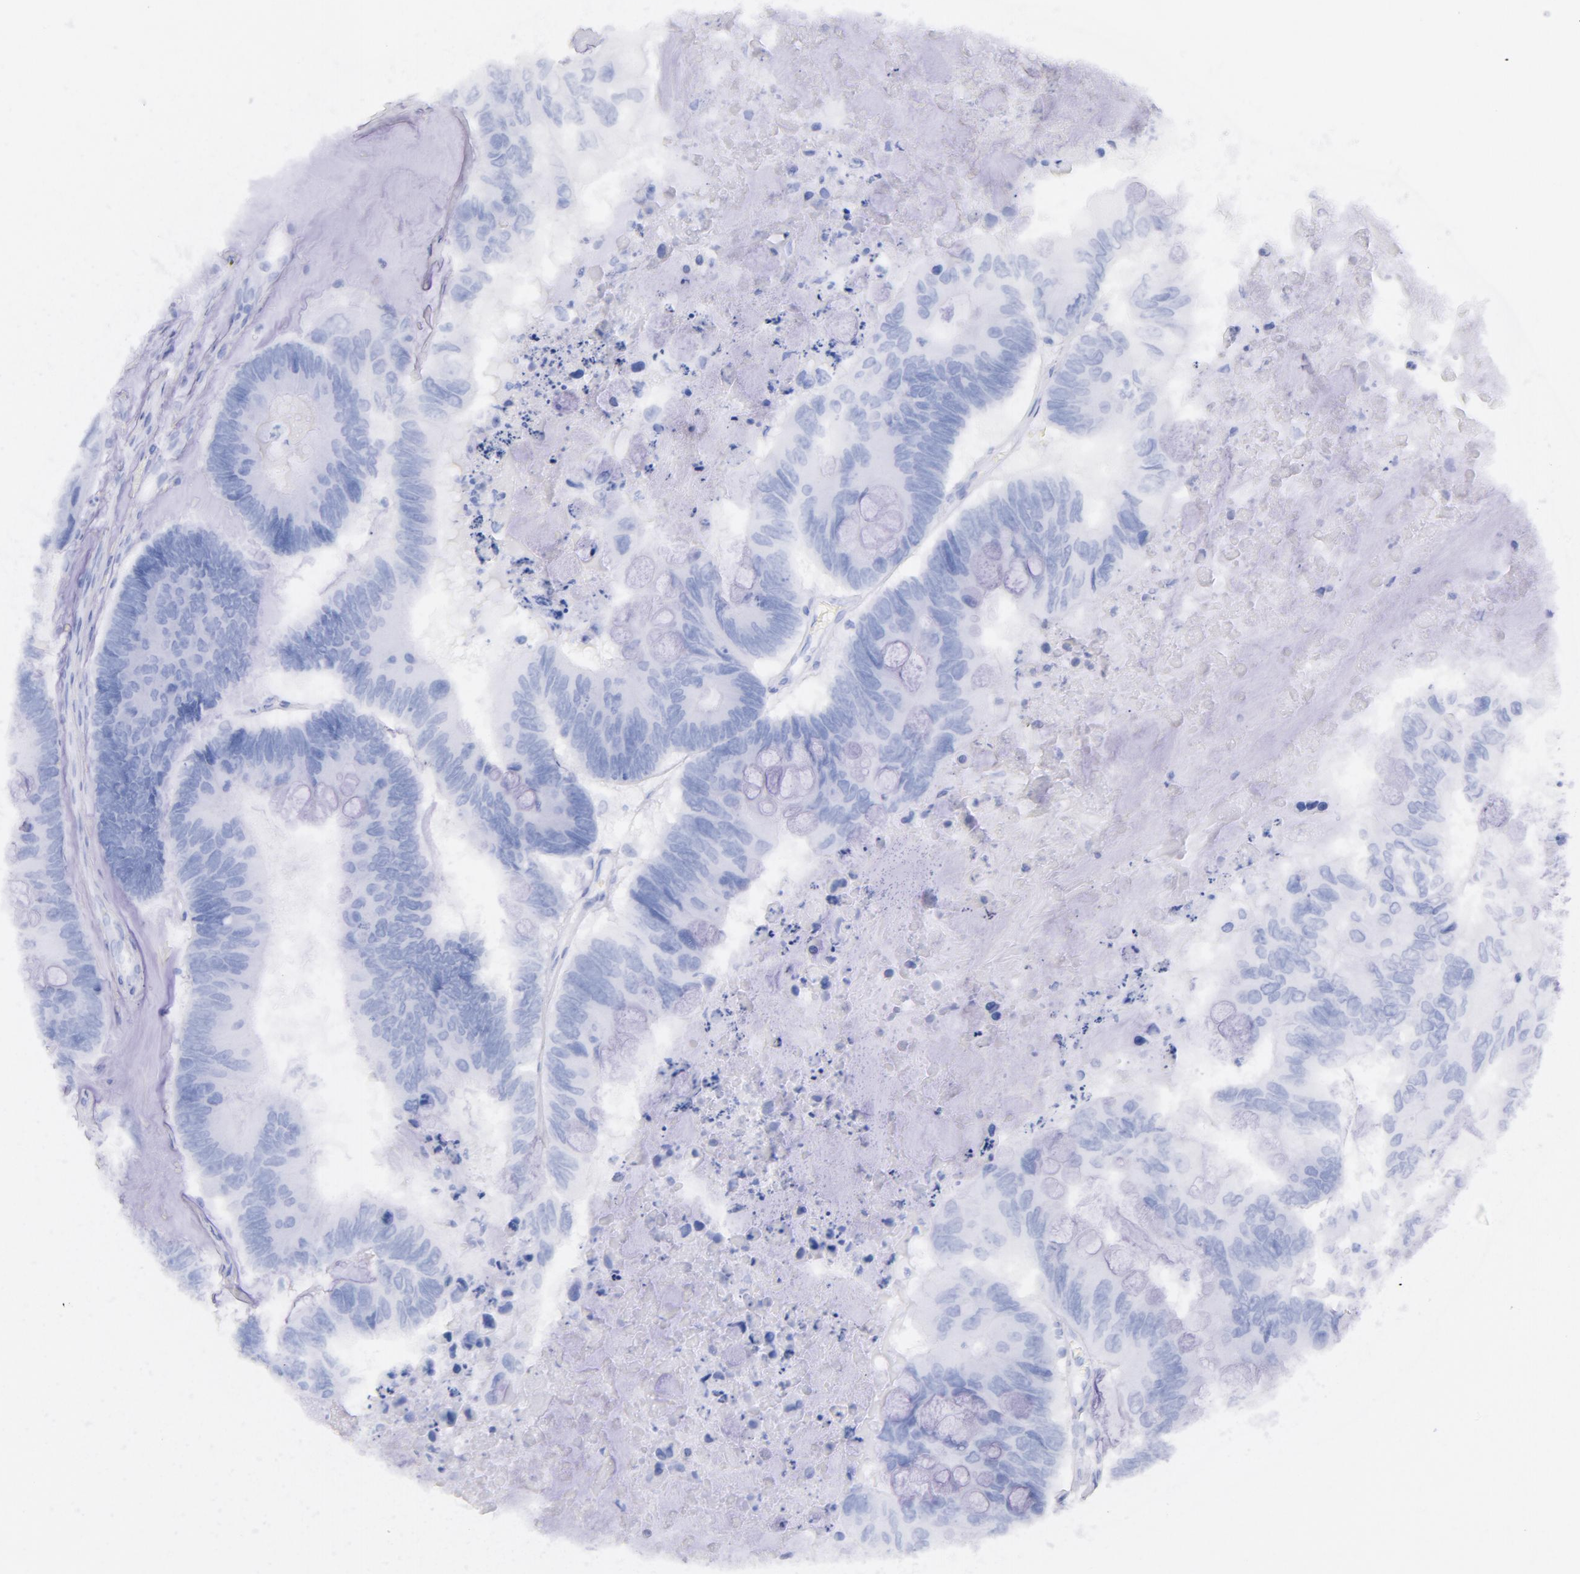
{"staining": {"intensity": "negative", "quantity": "none", "location": "none"}, "tissue": "colorectal cancer", "cell_type": "Tumor cells", "image_type": "cancer", "snomed": [{"axis": "morphology", "description": "Adenocarcinoma, NOS"}, {"axis": "topography", "description": "Colon"}], "caption": "This is a photomicrograph of immunohistochemistry staining of colorectal cancer (adenocarcinoma), which shows no expression in tumor cells.", "gene": "CD44", "patient": {"sex": "male", "age": 65}}